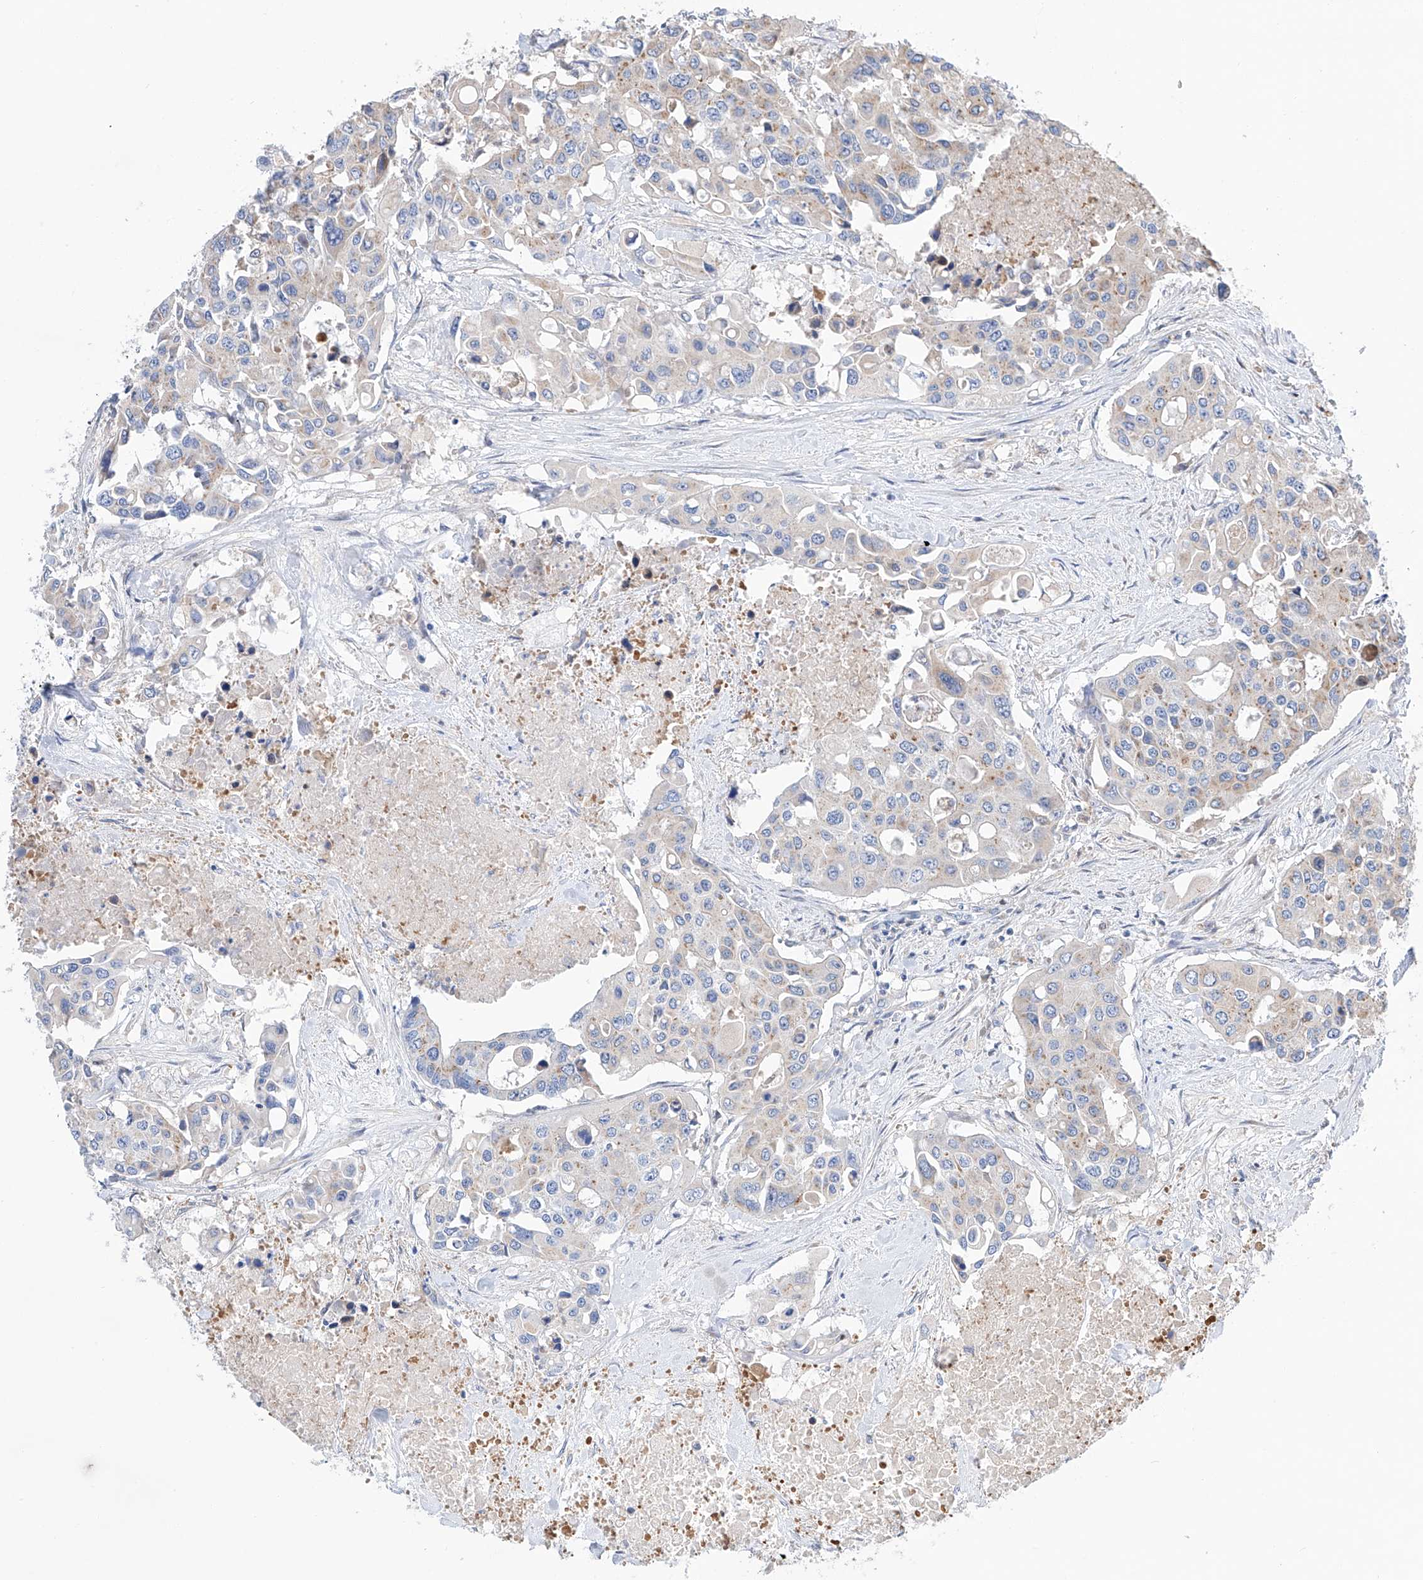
{"staining": {"intensity": "weak", "quantity": "<25%", "location": "cytoplasmic/membranous"}, "tissue": "colorectal cancer", "cell_type": "Tumor cells", "image_type": "cancer", "snomed": [{"axis": "morphology", "description": "Adenocarcinoma, NOS"}, {"axis": "topography", "description": "Colon"}], "caption": "Adenocarcinoma (colorectal) stained for a protein using IHC shows no expression tumor cells.", "gene": "SLC22A7", "patient": {"sex": "male", "age": 77}}